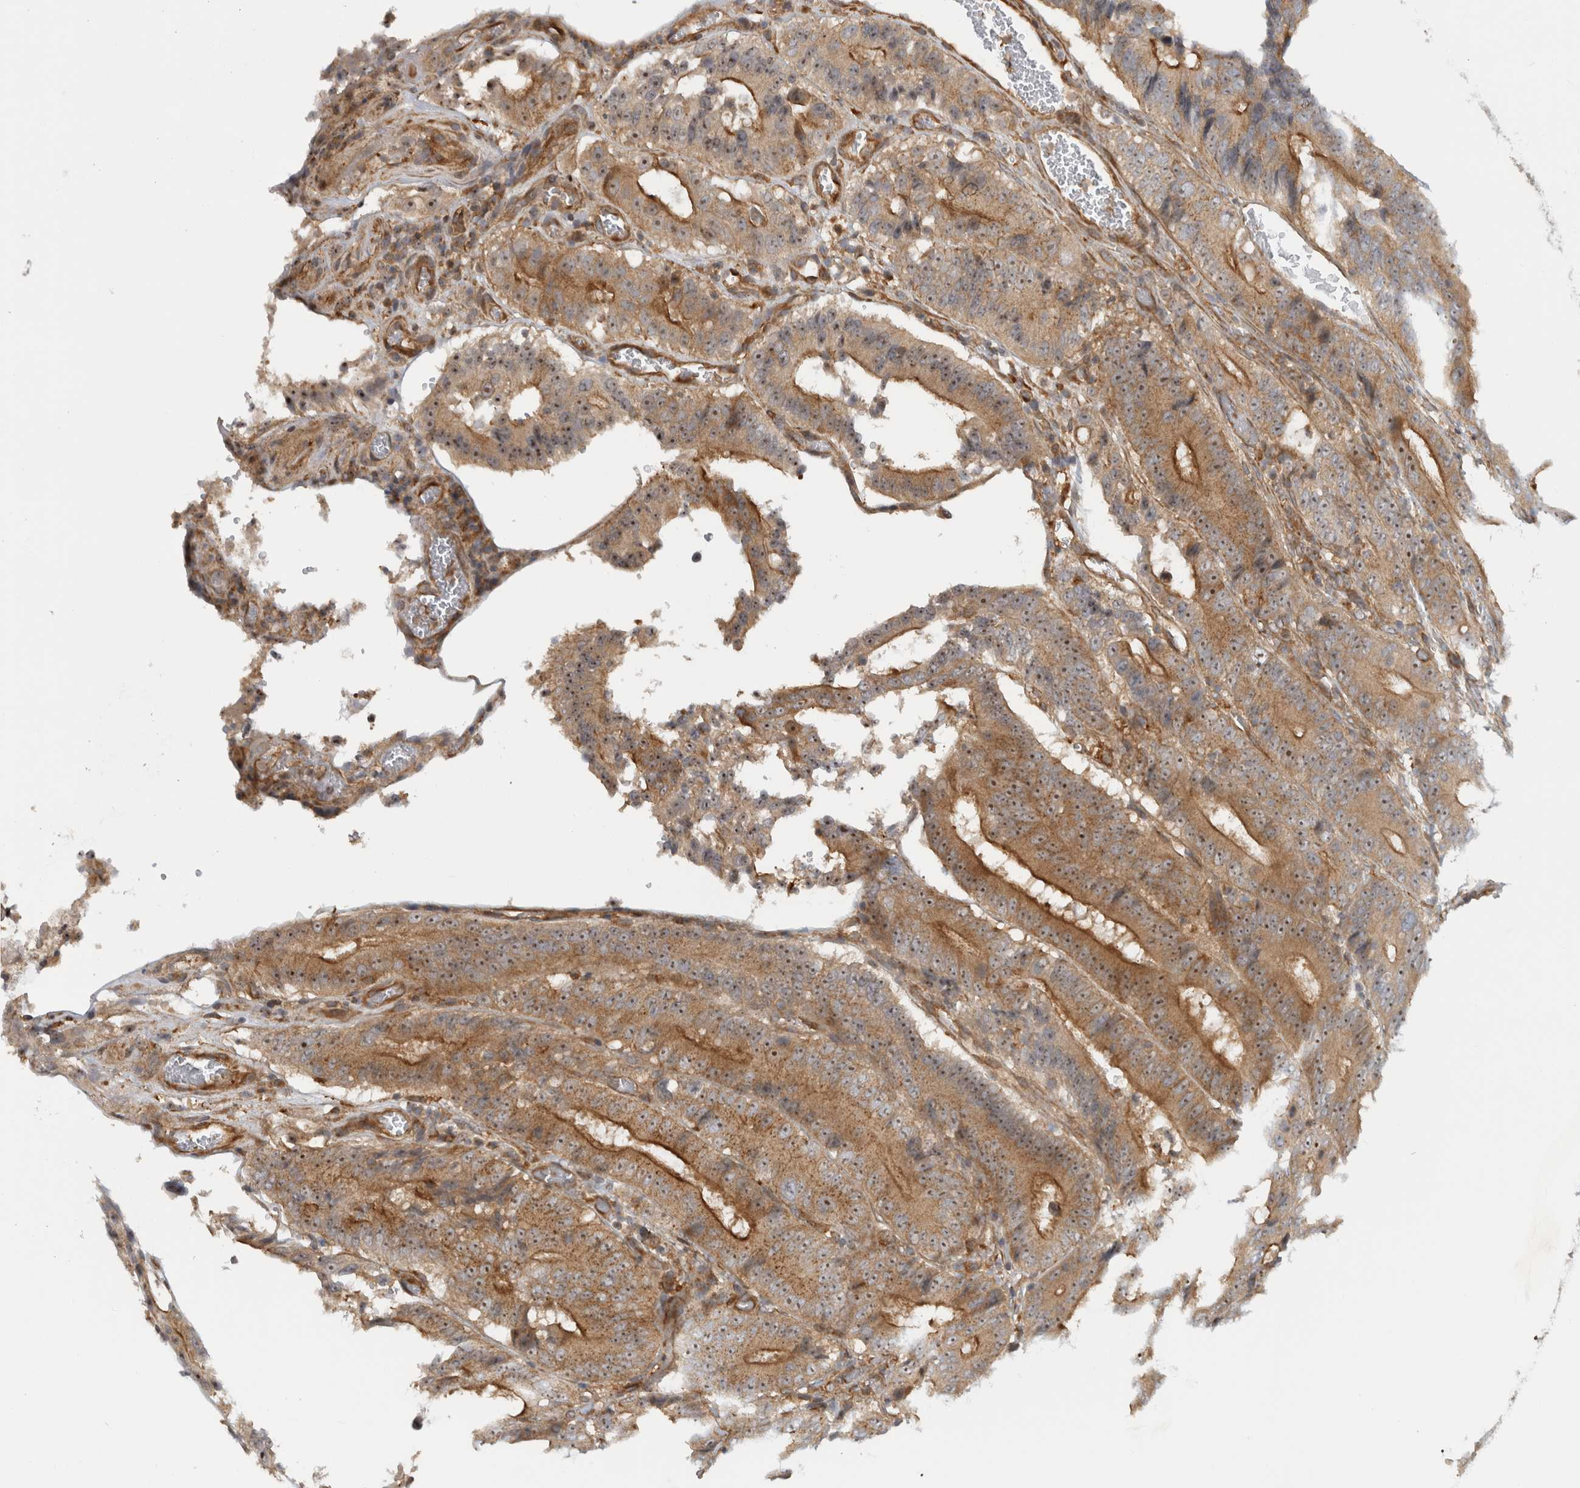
{"staining": {"intensity": "moderate", "quantity": ">75%", "location": "cytoplasmic/membranous,nuclear"}, "tissue": "colorectal cancer", "cell_type": "Tumor cells", "image_type": "cancer", "snomed": [{"axis": "morphology", "description": "Adenocarcinoma, NOS"}, {"axis": "topography", "description": "Colon"}], "caption": "Brown immunohistochemical staining in adenocarcinoma (colorectal) exhibits moderate cytoplasmic/membranous and nuclear staining in approximately >75% of tumor cells. (Stains: DAB in brown, nuclei in blue, Microscopy: brightfield microscopy at high magnification).", "gene": "WASF2", "patient": {"sex": "male", "age": 83}}